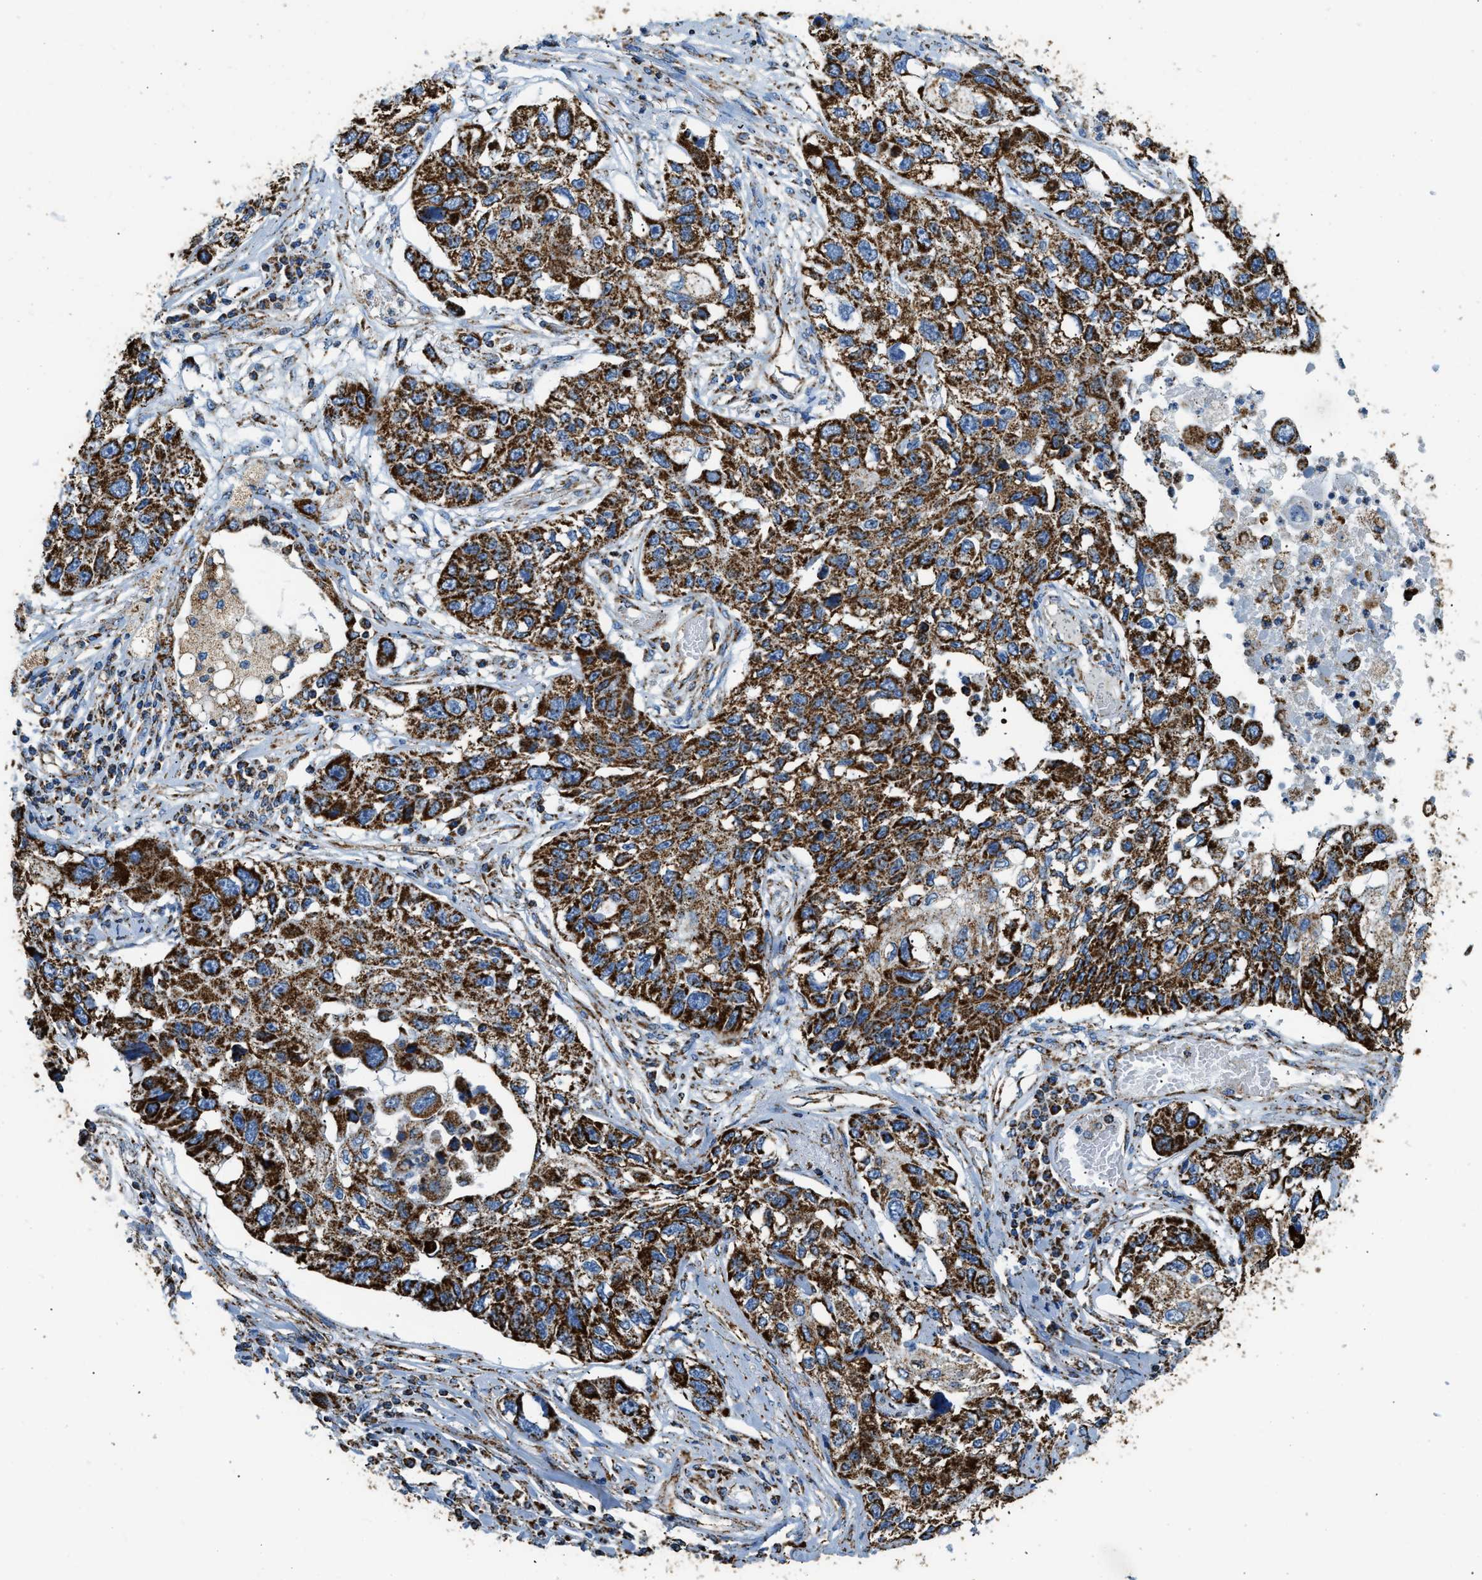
{"staining": {"intensity": "strong", "quantity": ">75%", "location": "cytoplasmic/membranous"}, "tissue": "lung cancer", "cell_type": "Tumor cells", "image_type": "cancer", "snomed": [{"axis": "morphology", "description": "Squamous cell carcinoma, NOS"}, {"axis": "topography", "description": "Lung"}], "caption": "A brown stain labels strong cytoplasmic/membranous positivity of a protein in human lung squamous cell carcinoma tumor cells.", "gene": "IRX6", "patient": {"sex": "male", "age": 71}}